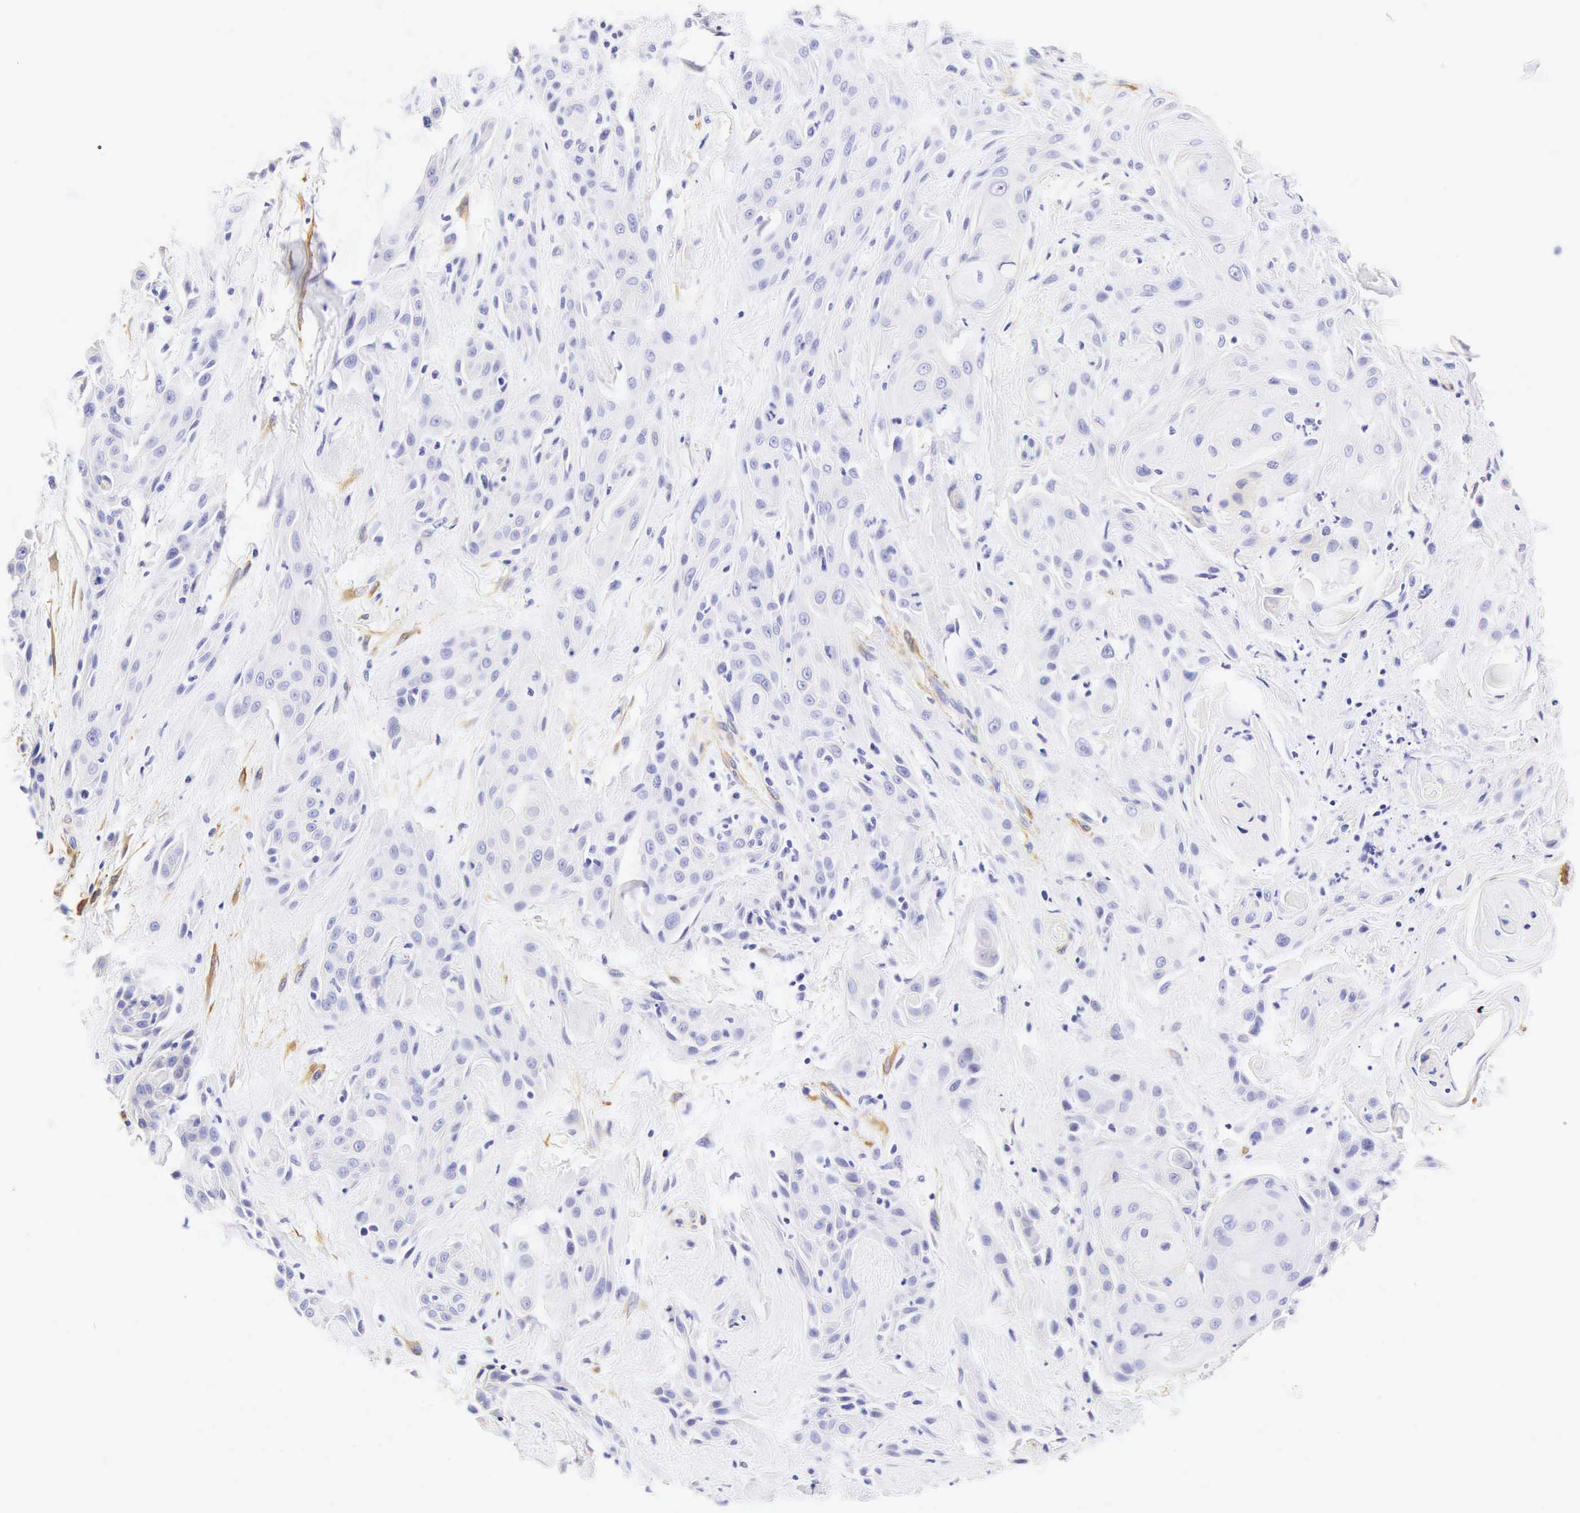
{"staining": {"intensity": "negative", "quantity": "none", "location": "none"}, "tissue": "skin cancer", "cell_type": "Tumor cells", "image_type": "cancer", "snomed": [{"axis": "morphology", "description": "Squamous cell carcinoma, NOS"}, {"axis": "topography", "description": "Skin"}, {"axis": "topography", "description": "Anal"}], "caption": "This is an immunohistochemistry micrograph of skin cancer (squamous cell carcinoma). There is no positivity in tumor cells.", "gene": "CNN1", "patient": {"sex": "male", "age": 64}}